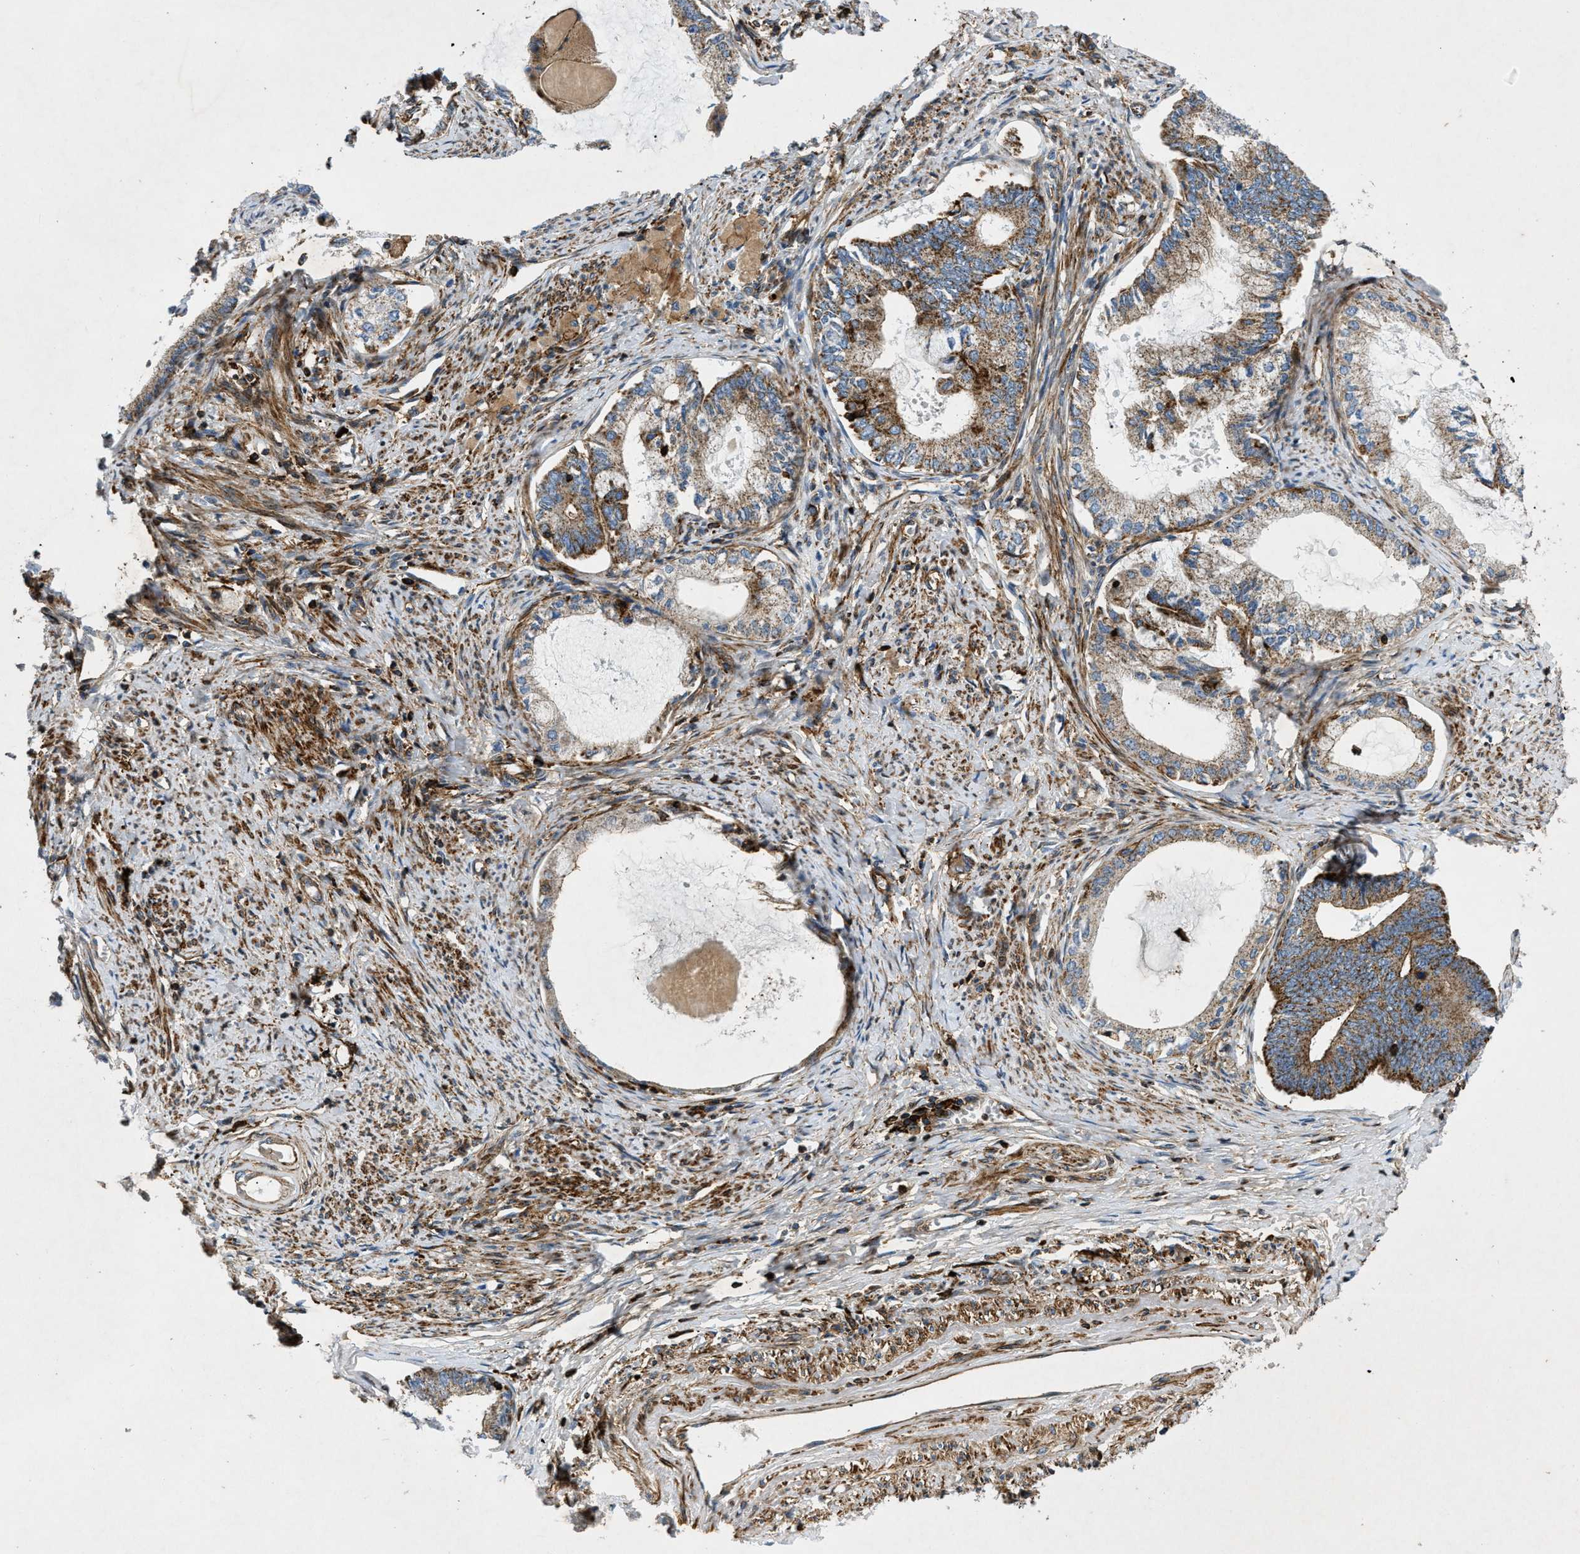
{"staining": {"intensity": "moderate", "quantity": ">75%", "location": "cytoplasmic/membranous"}, "tissue": "endometrial cancer", "cell_type": "Tumor cells", "image_type": "cancer", "snomed": [{"axis": "morphology", "description": "Adenocarcinoma, NOS"}, {"axis": "topography", "description": "Endometrium"}], "caption": "Immunohistochemical staining of human endometrial cancer displays moderate cytoplasmic/membranous protein staining in approximately >75% of tumor cells.", "gene": "DHODH", "patient": {"sex": "female", "age": 86}}